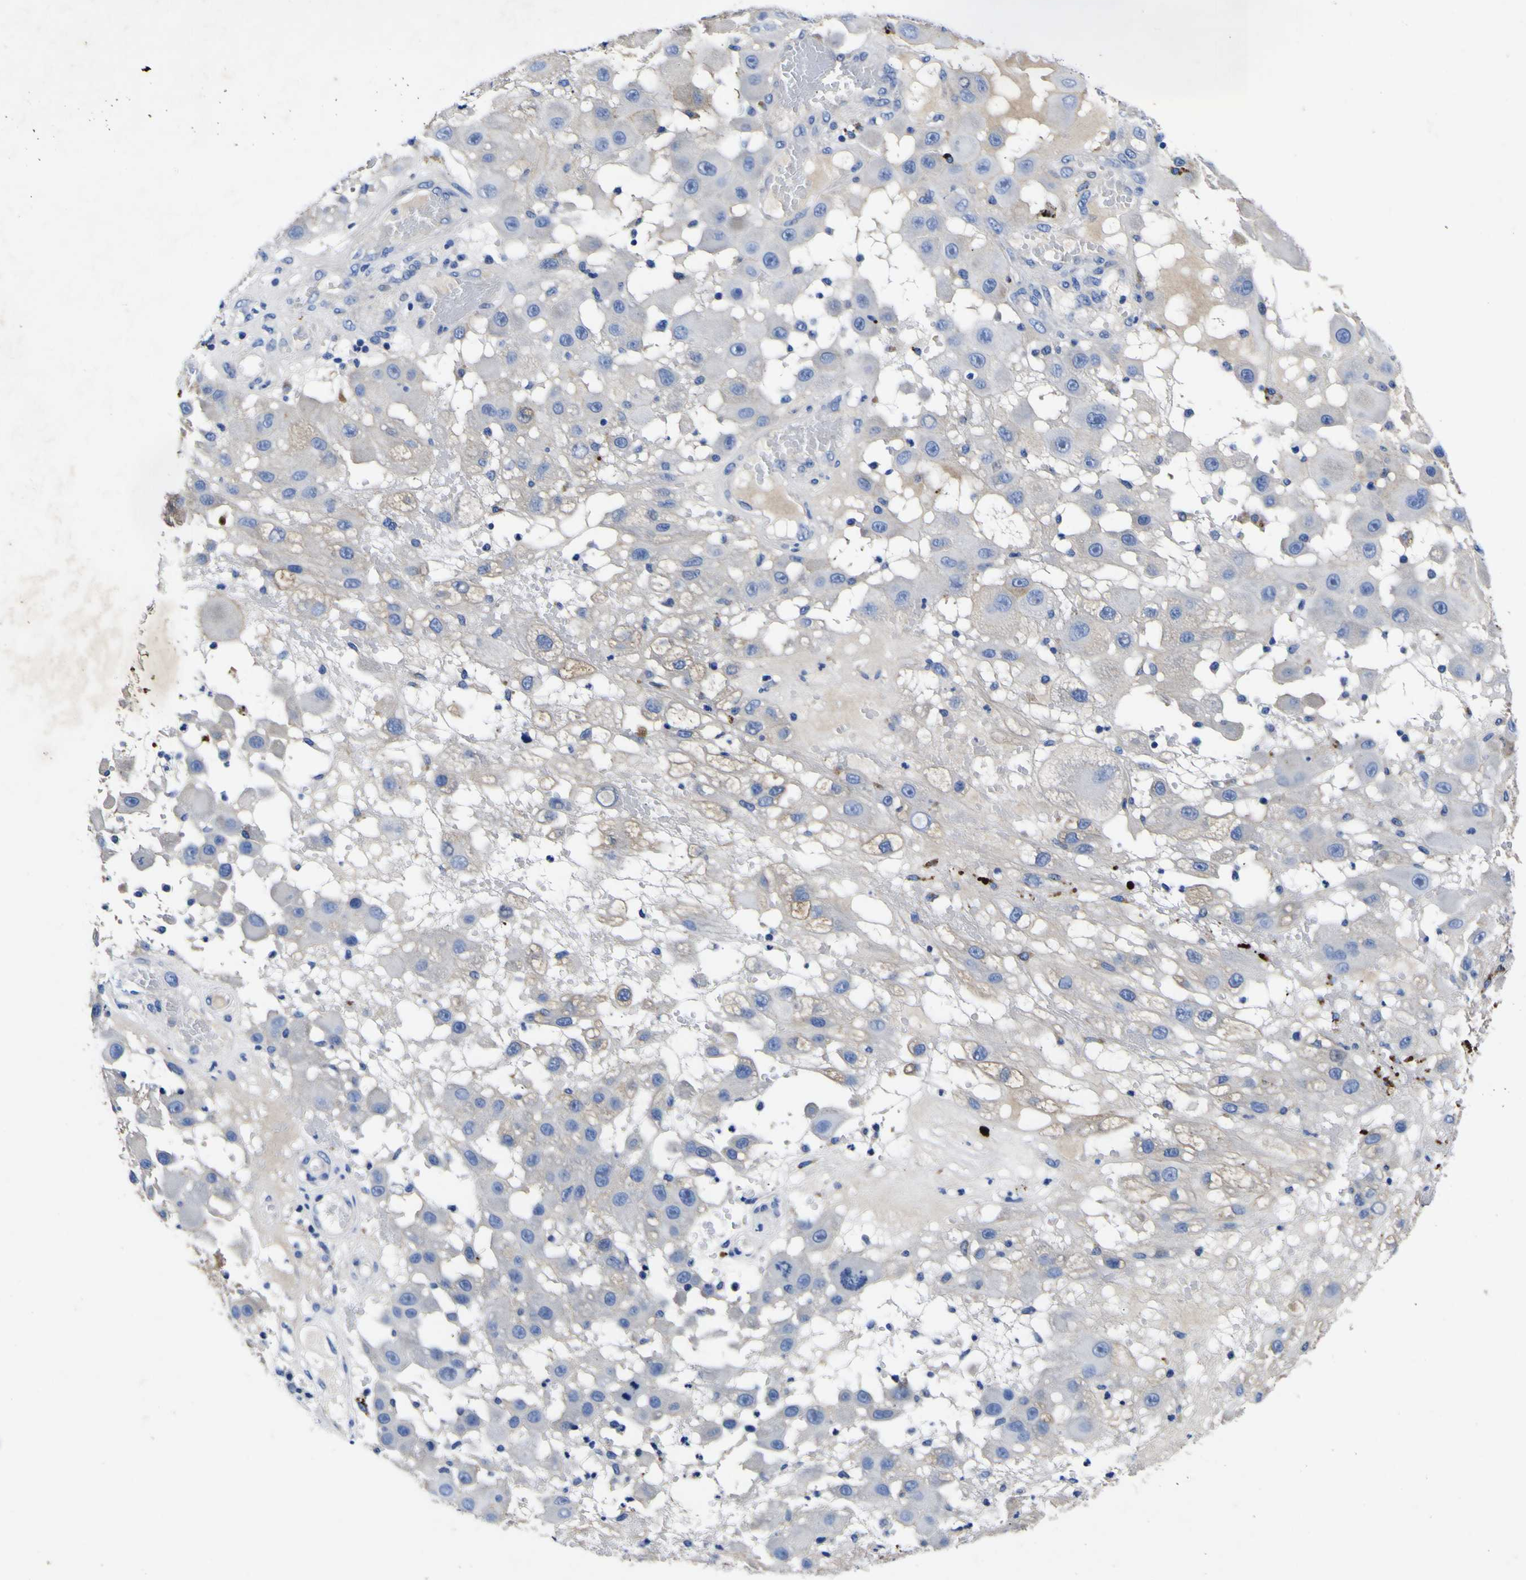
{"staining": {"intensity": "negative", "quantity": "none", "location": "none"}, "tissue": "melanoma", "cell_type": "Tumor cells", "image_type": "cancer", "snomed": [{"axis": "morphology", "description": "Malignant melanoma, NOS"}, {"axis": "topography", "description": "Skin"}], "caption": "A photomicrograph of malignant melanoma stained for a protein demonstrates no brown staining in tumor cells.", "gene": "VASN", "patient": {"sex": "female", "age": 81}}